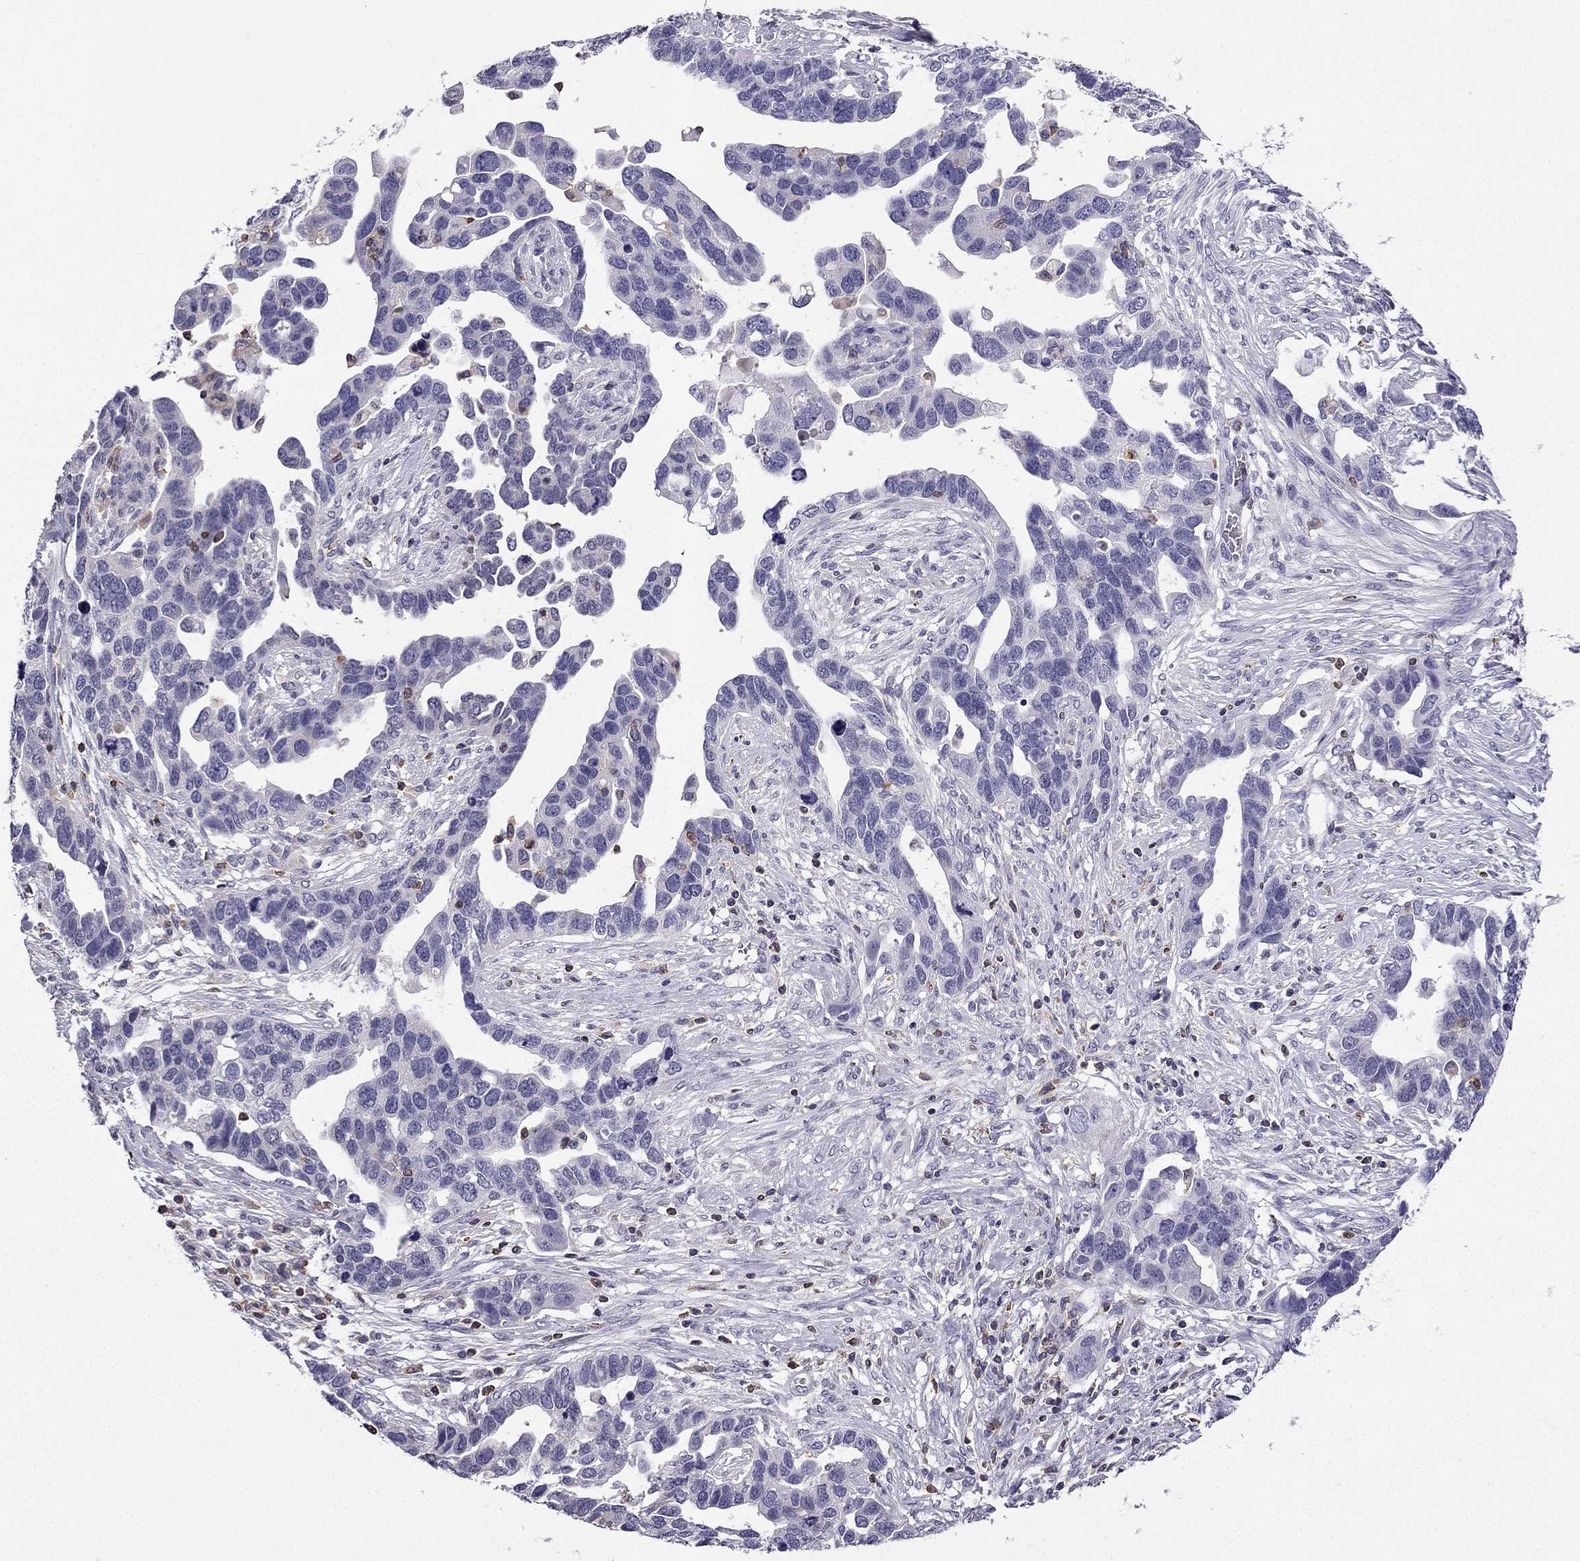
{"staining": {"intensity": "negative", "quantity": "none", "location": "none"}, "tissue": "ovarian cancer", "cell_type": "Tumor cells", "image_type": "cancer", "snomed": [{"axis": "morphology", "description": "Cystadenocarcinoma, serous, NOS"}, {"axis": "topography", "description": "Ovary"}], "caption": "The photomicrograph shows no significant staining in tumor cells of ovarian serous cystadenocarcinoma. Nuclei are stained in blue.", "gene": "CCK", "patient": {"sex": "female", "age": 54}}